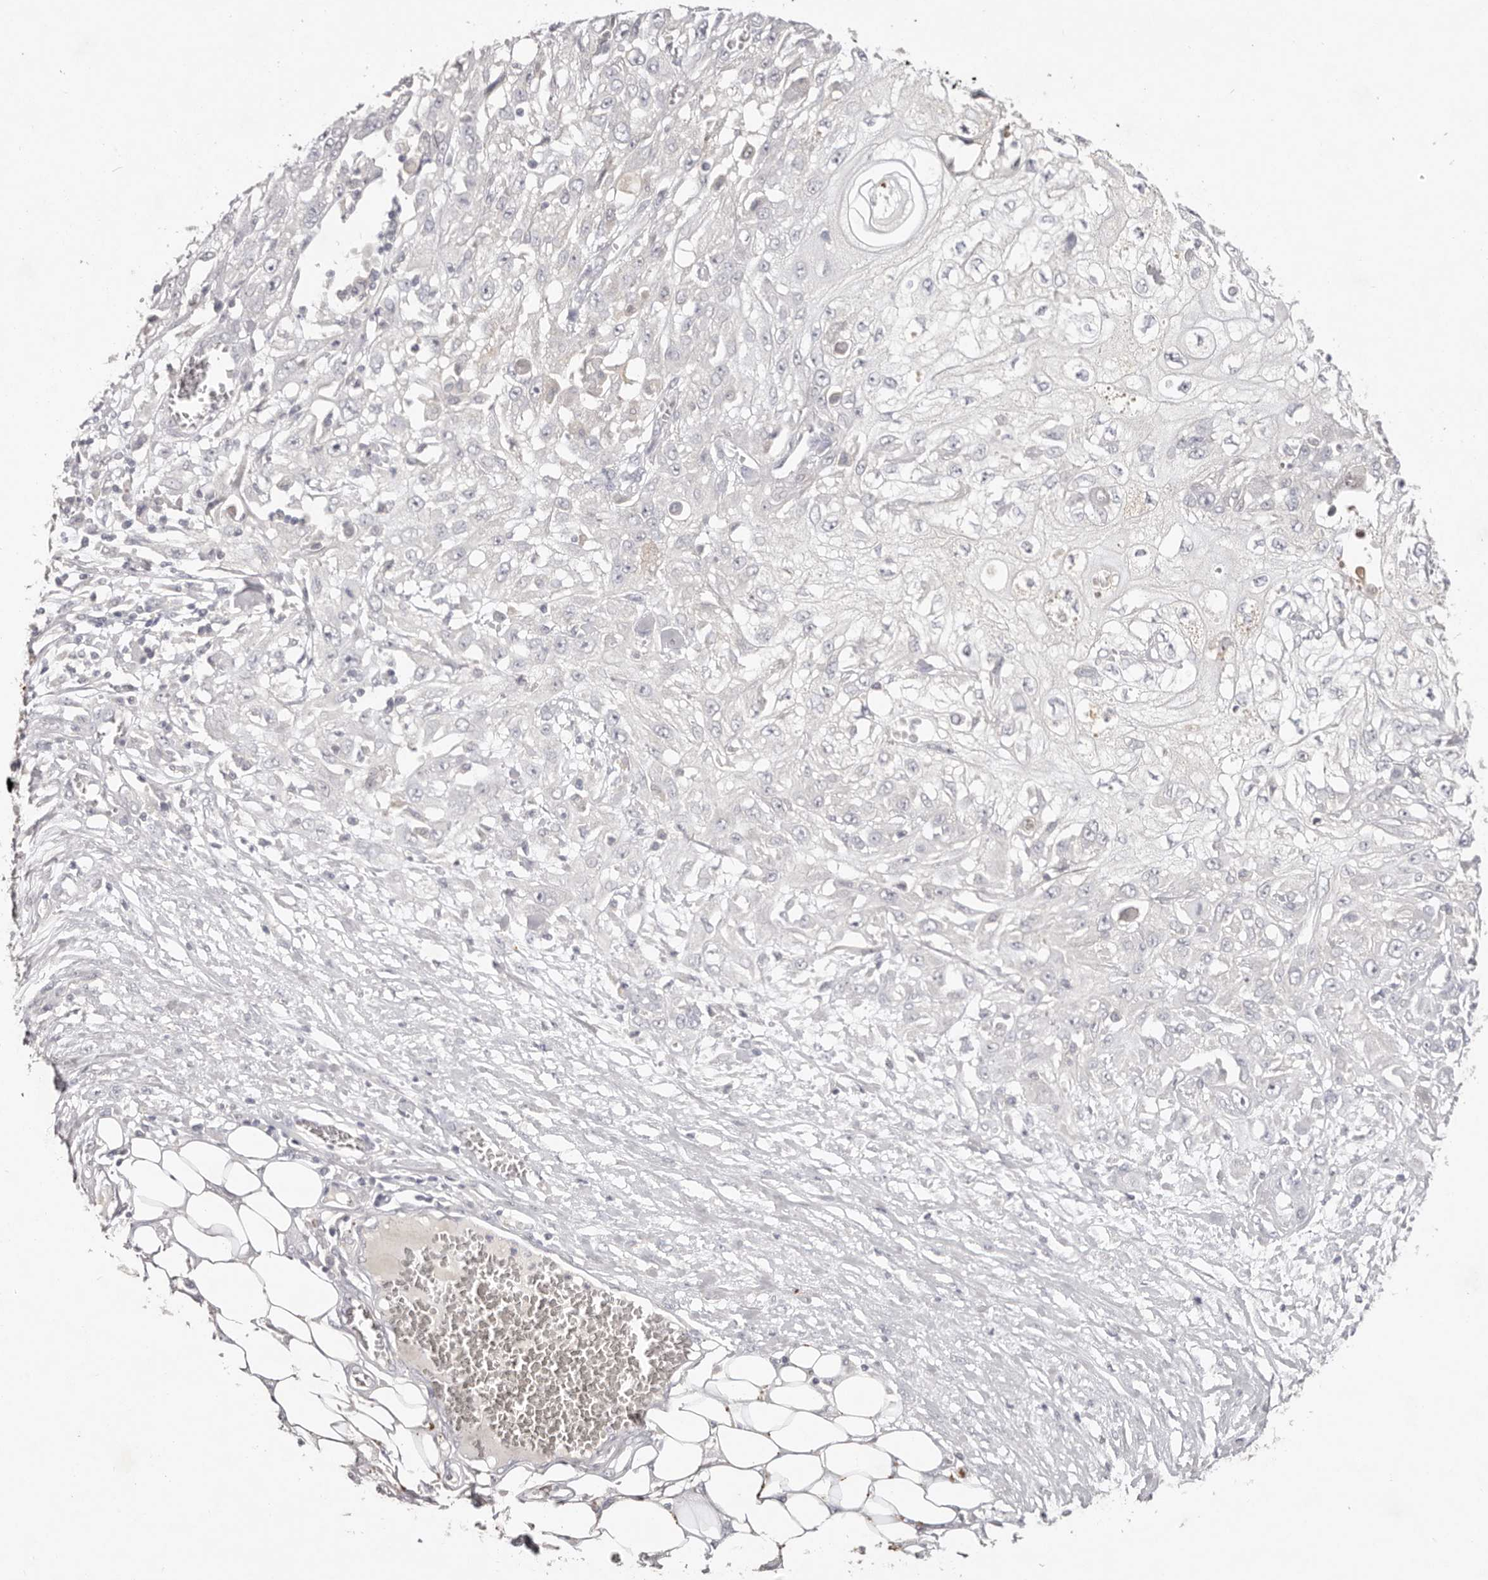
{"staining": {"intensity": "negative", "quantity": "none", "location": "none"}, "tissue": "skin cancer", "cell_type": "Tumor cells", "image_type": "cancer", "snomed": [{"axis": "morphology", "description": "Squamous cell carcinoma, NOS"}, {"axis": "morphology", "description": "Squamous cell carcinoma, metastatic, NOS"}, {"axis": "topography", "description": "Skin"}, {"axis": "topography", "description": "Lymph node"}], "caption": "This is an immunohistochemistry (IHC) image of human skin cancer (squamous cell carcinoma). There is no expression in tumor cells.", "gene": "SCUBE2", "patient": {"sex": "male", "age": 75}}